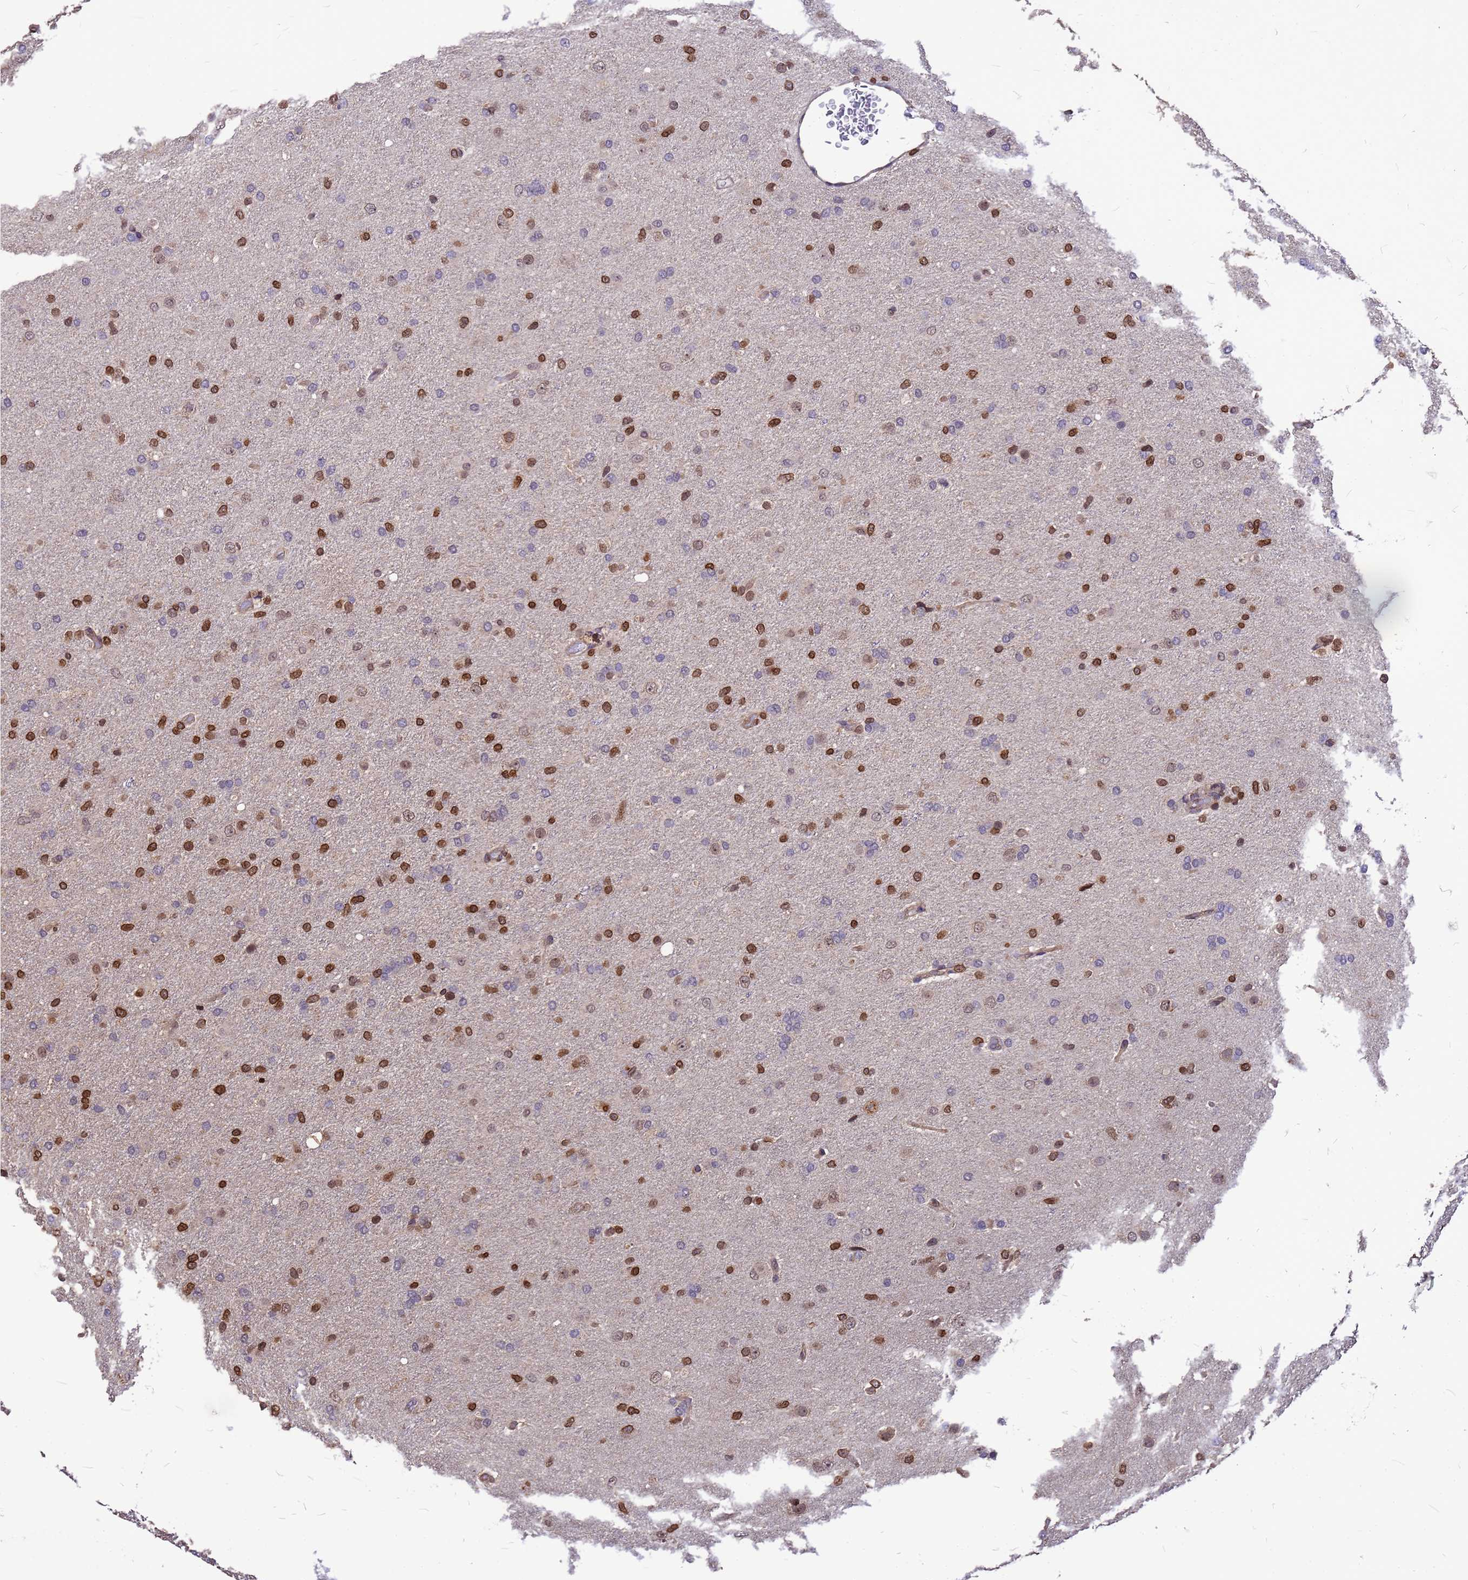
{"staining": {"intensity": "strong", "quantity": "25%-75%", "location": "nuclear"}, "tissue": "glioma", "cell_type": "Tumor cells", "image_type": "cancer", "snomed": [{"axis": "morphology", "description": "Glioma, malignant, Low grade"}, {"axis": "topography", "description": "Brain"}], "caption": "A high amount of strong nuclear positivity is identified in approximately 25%-75% of tumor cells in glioma tissue.", "gene": "C1orf35", "patient": {"sex": "male", "age": 65}}